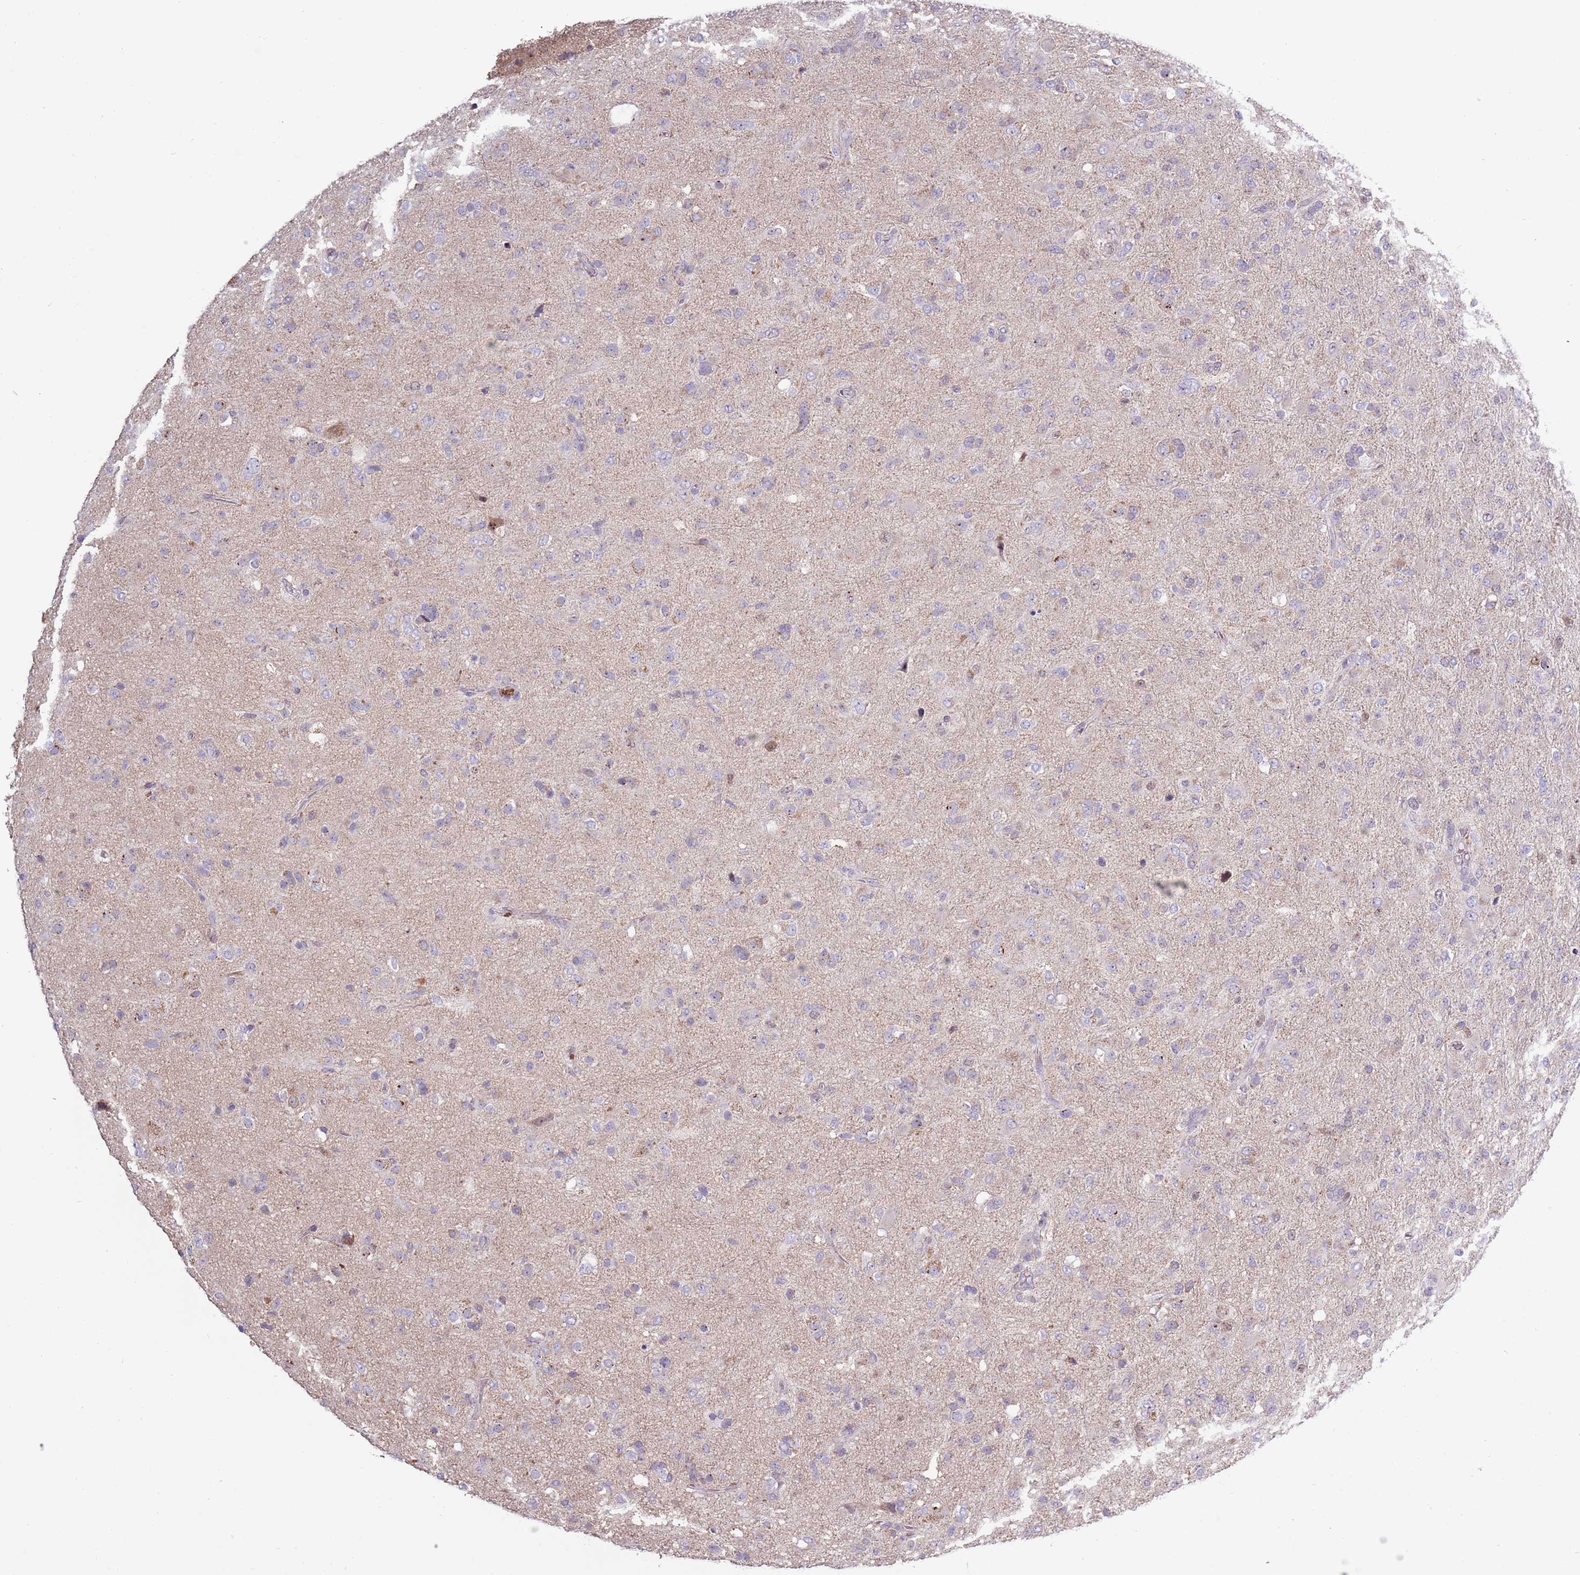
{"staining": {"intensity": "negative", "quantity": "none", "location": "none"}, "tissue": "glioma", "cell_type": "Tumor cells", "image_type": "cancer", "snomed": [{"axis": "morphology", "description": "Glioma, malignant, Low grade"}, {"axis": "topography", "description": "Brain"}], "caption": "Tumor cells show no significant positivity in glioma.", "gene": "SYS1", "patient": {"sex": "male", "age": 65}}